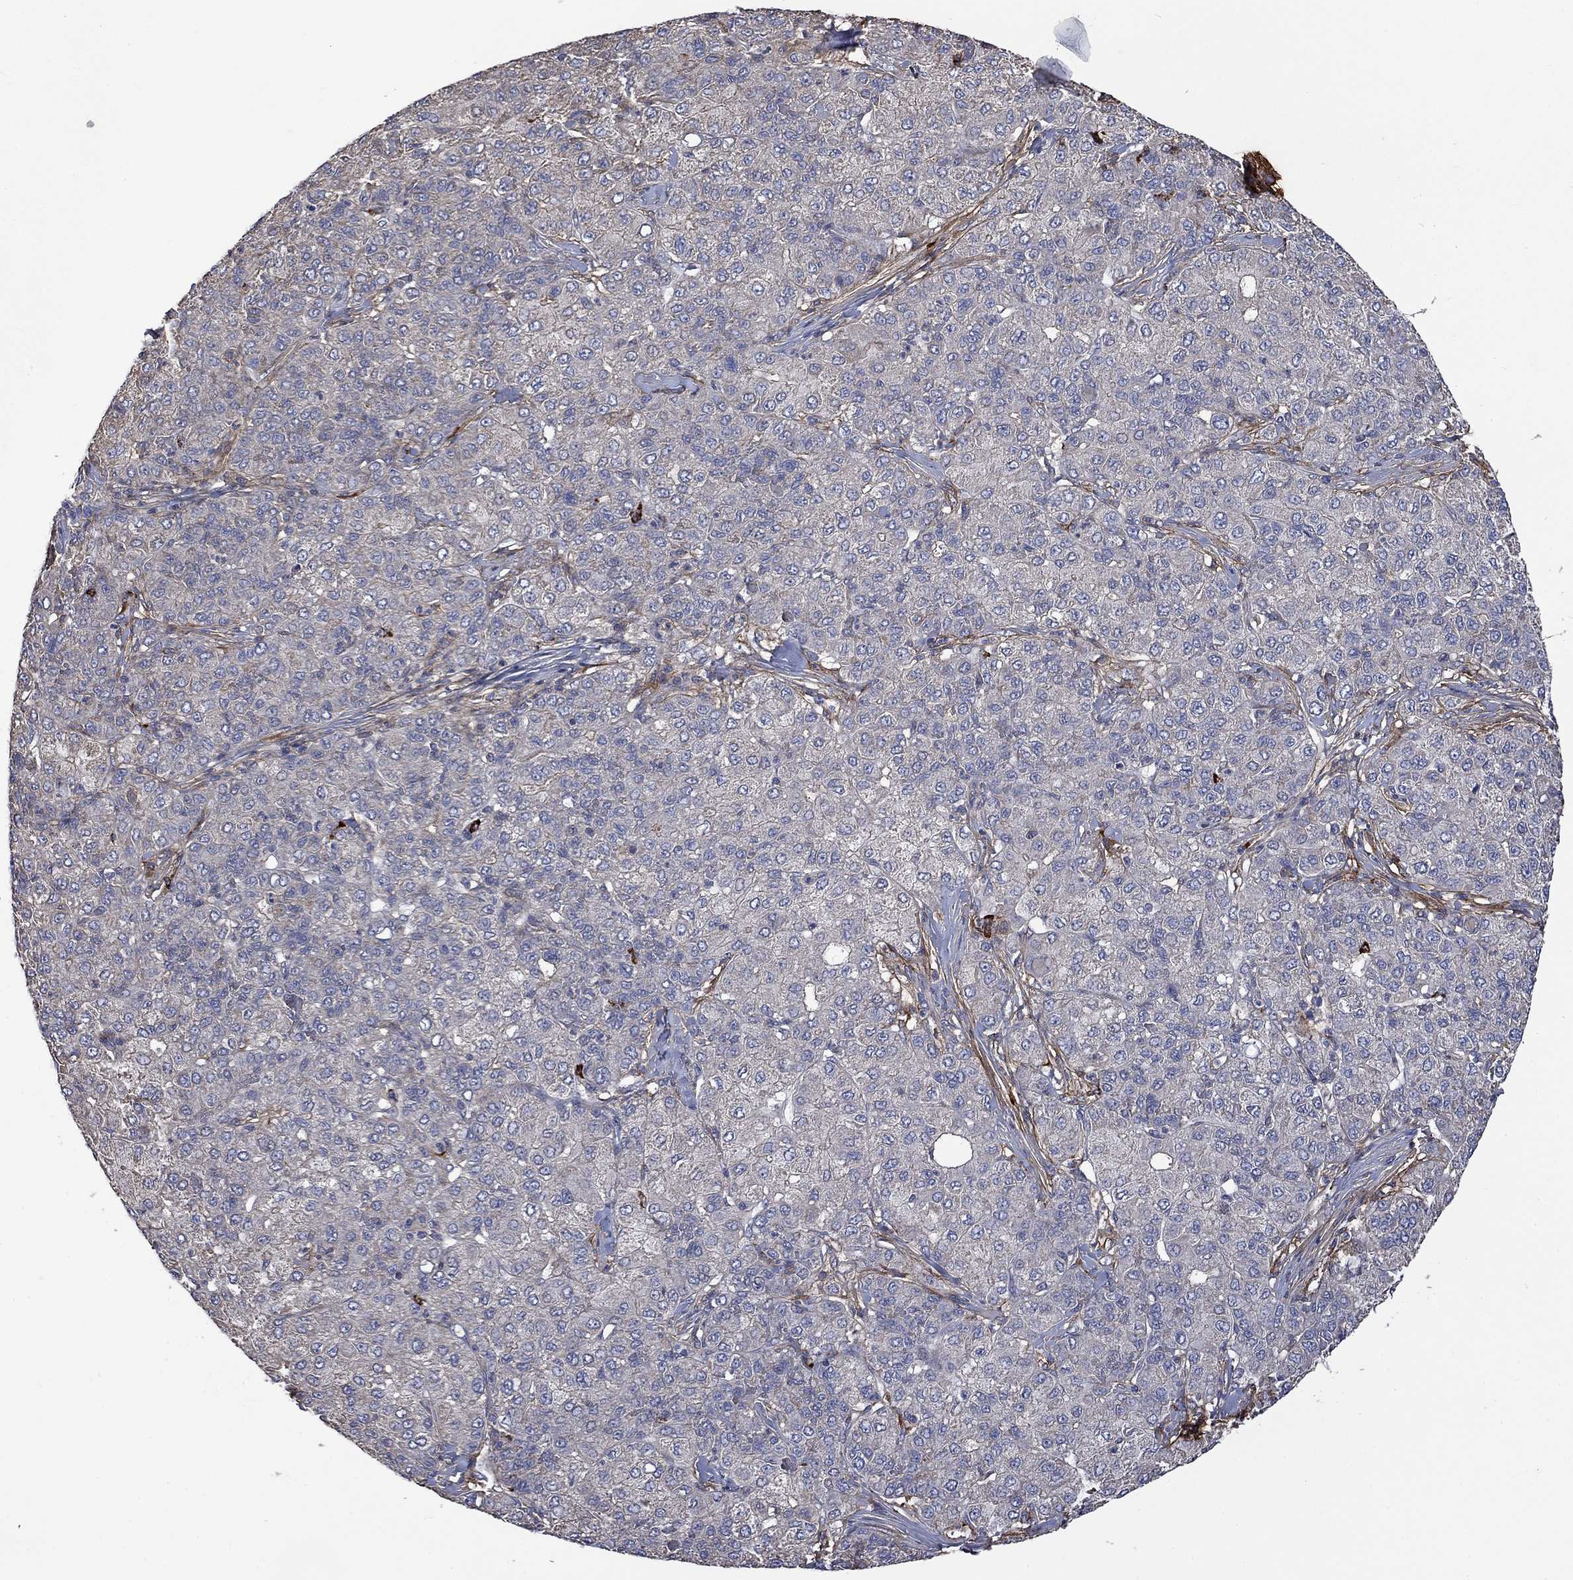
{"staining": {"intensity": "negative", "quantity": "none", "location": "none"}, "tissue": "liver cancer", "cell_type": "Tumor cells", "image_type": "cancer", "snomed": [{"axis": "morphology", "description": "Carcinoma, Hepatocellular, NOS"}, {"axis": "topography", "description": "Liver"}], "caption": "Tumor cells are negative for protein expression in human liver cancer (hepatocellular carcinoma). (DAB IHC, high magnification).", "gene": "VCAN", "patient": {"sex": "male", "age": 65}}